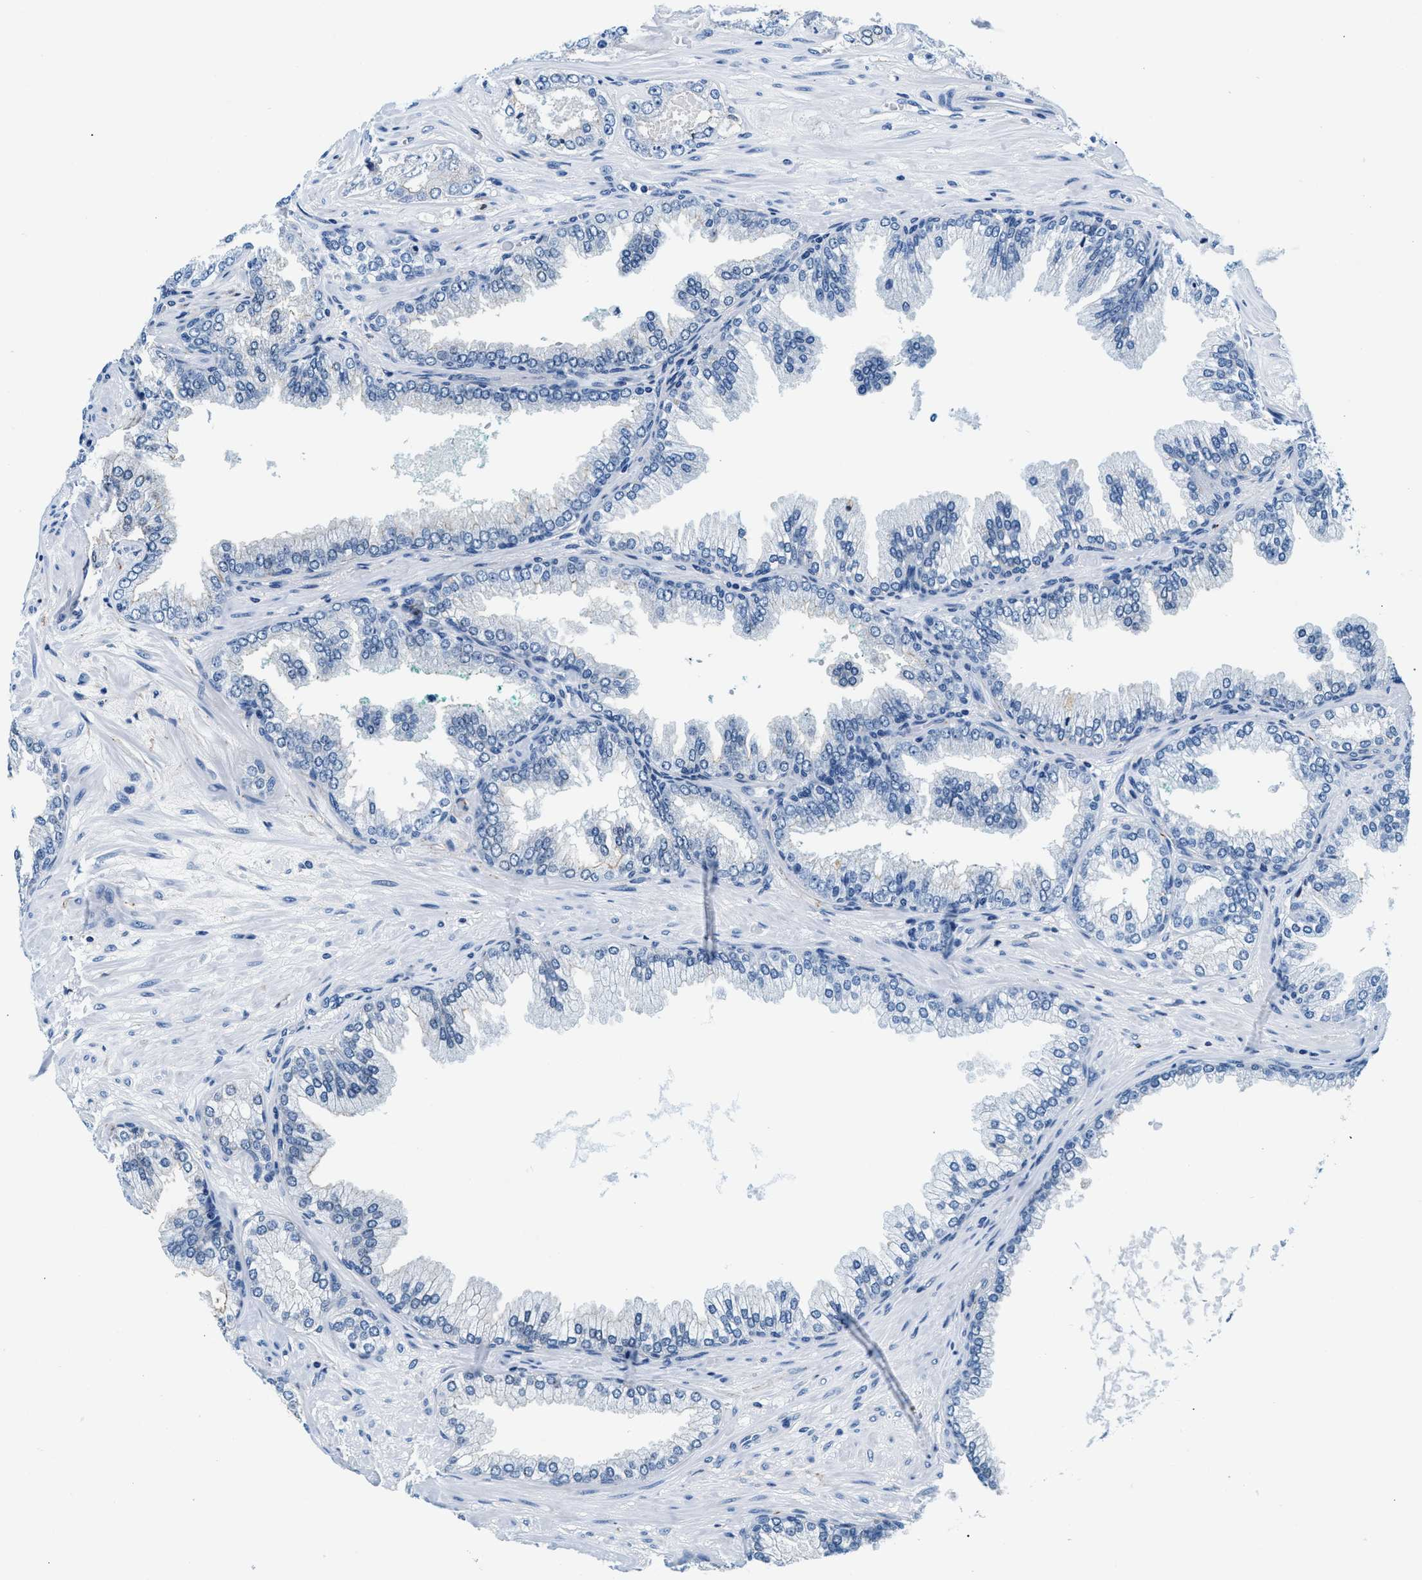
{"staining": {"intensity": "negative", "quantity": "none", "location": "none"}, "tissue": "prostate cancer", "cell_type": "Tumor cells", "image_type": "cancer", "snomed": [{"axis": "morphology", "description": "Adenocarcinoma, High grade"}, {"axis": "topography", "description": "Prostate"}], "caption": "Photomicrograph shows no protein positivity in tumor cells of adenocarcinoma (high-grade) (prostate) tissue.", "gene": "SLFN11", "patient": {"sex": "male", "age": 71}}